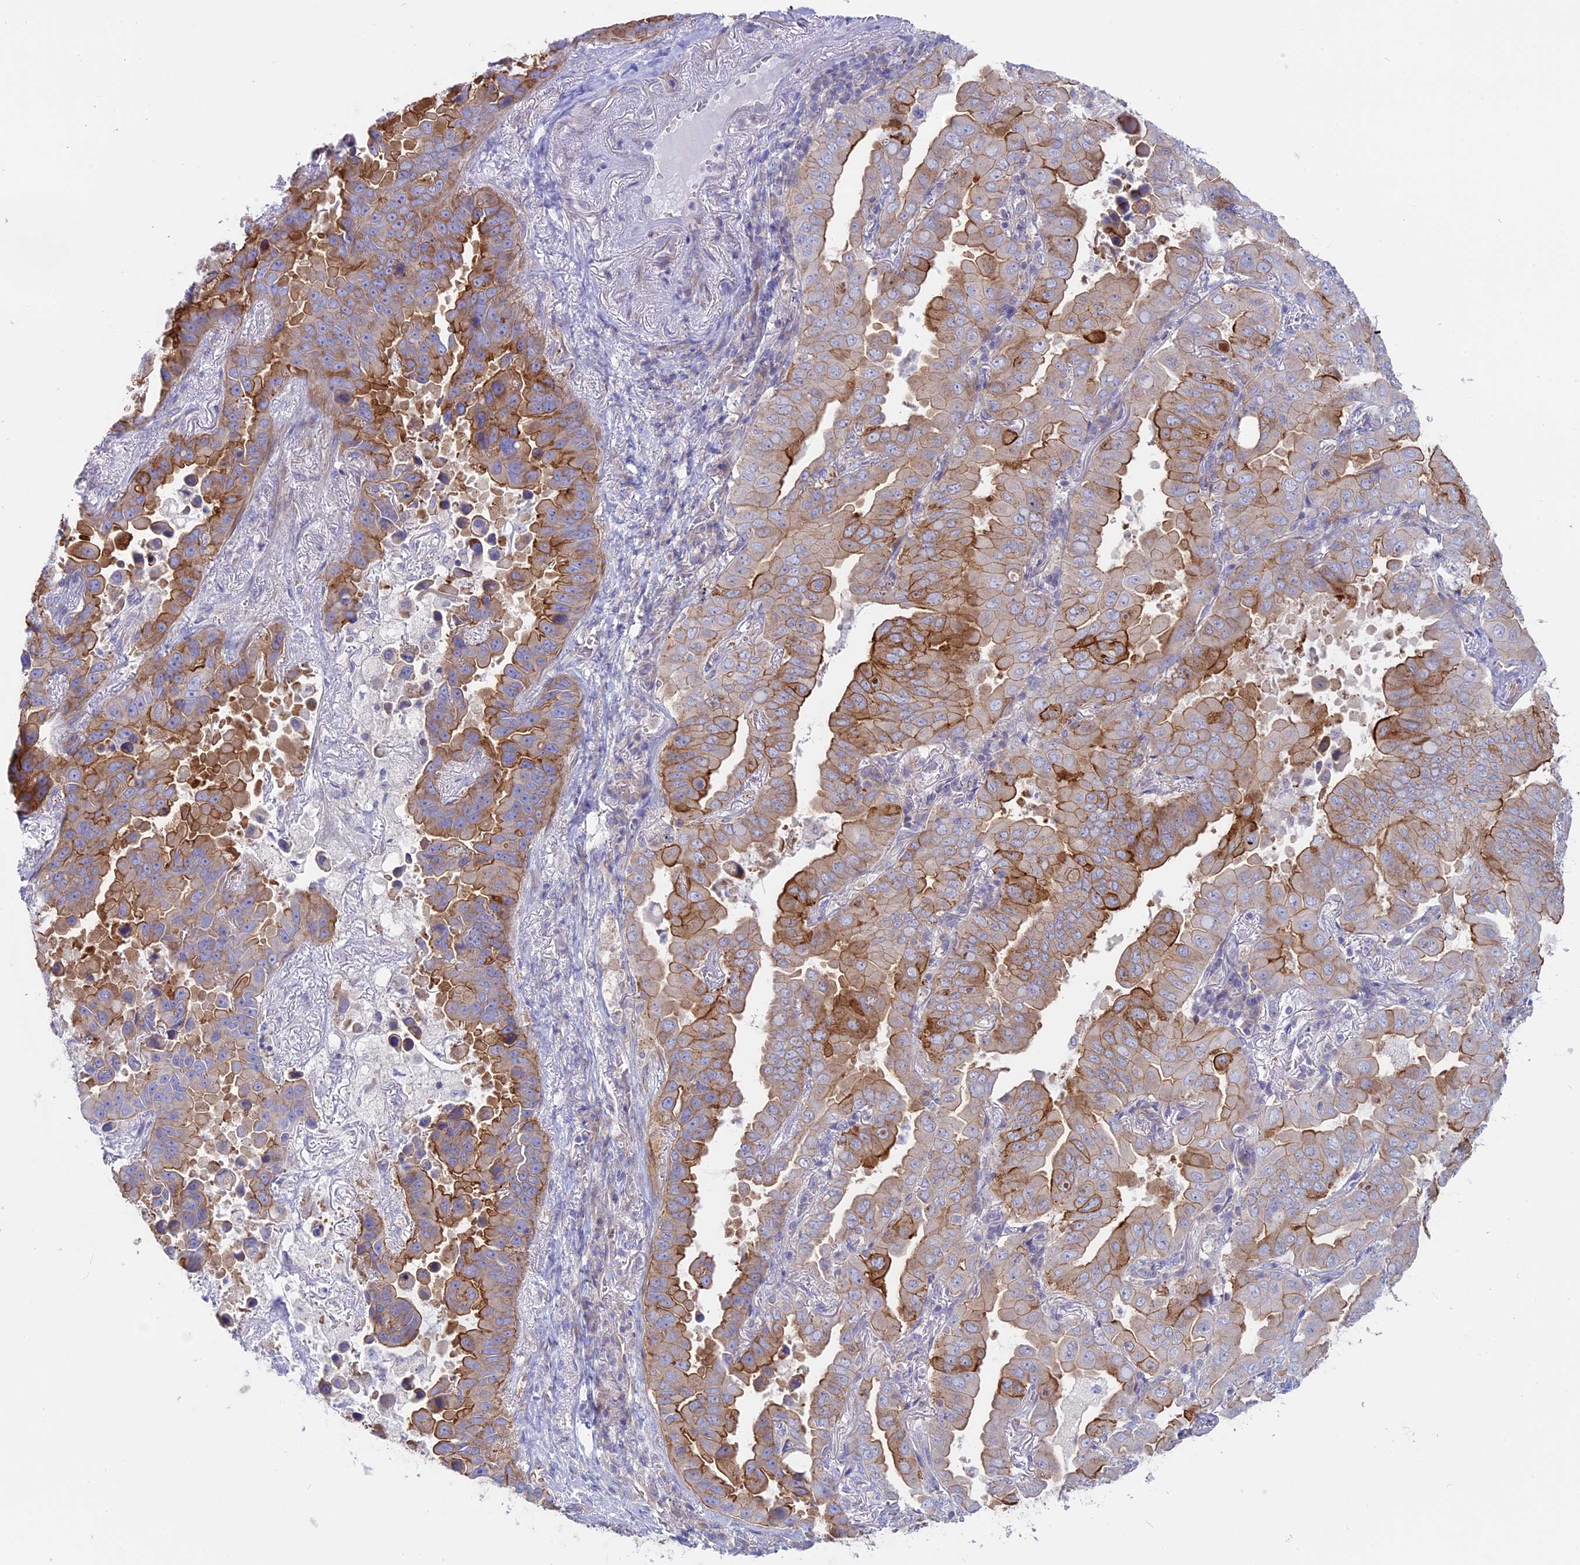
{"staining": {"intensity": "strong", "quantity": "25%-75%", "location": "cytoplasmic/membranous"}, "tissue": "lung cancer", "cell_type": "Tumor cells", "image_type": "cancer", "snomed": [{"axis": "morphology", "description": "Adenocarcinoma, NOS"}, {"axis": "topography", "description": "Lung"}], "caption": "Immunohistochemistry of adenocarcinoma (lung) exhibits high levels of strong cytoplasmic/membranous staining in about 25%-75% of tumor cells.", "gene": "MYO5B", "patient": {"sex": "male", "age": 64}}